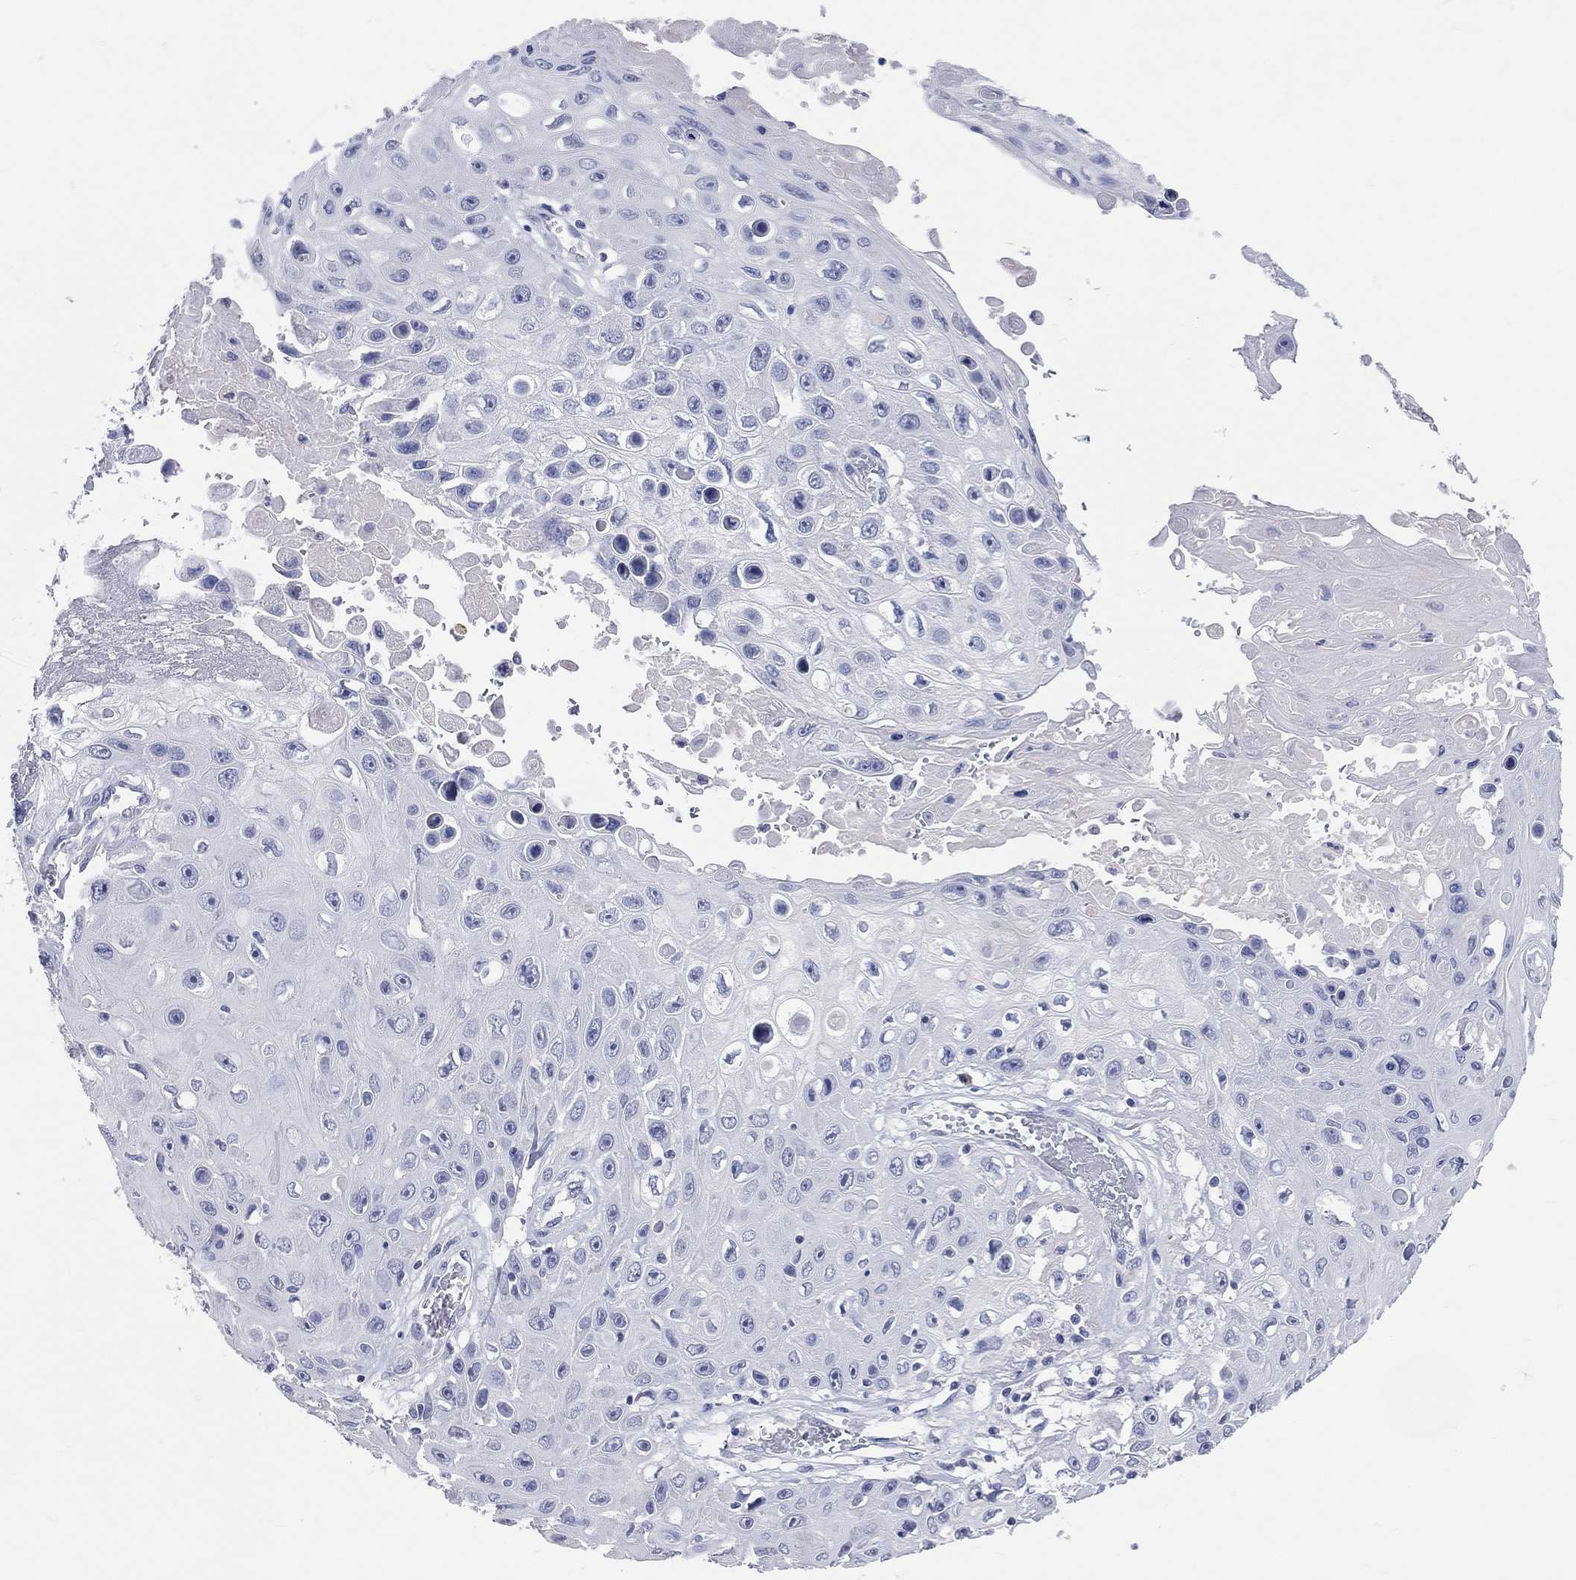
{"staining": {"intensity": "negative", "quantity": "none", "location": "none"}, "tissue": "skin cancer", "cell_type": "Tumor cells", "image_type": "cancer", "snomed": [{"axis": "morphology", "description": "Squamous cell carcinoma, NOS"}, {"axis": "topography", "description": "Skin"}], "caption": "IHC image of neoplastic tissue: skin cancer stained with DAB reveals no significant protein expression in tumor cells.", "gene": "LAT", "patient": {"sex": "male", "age": 82}}